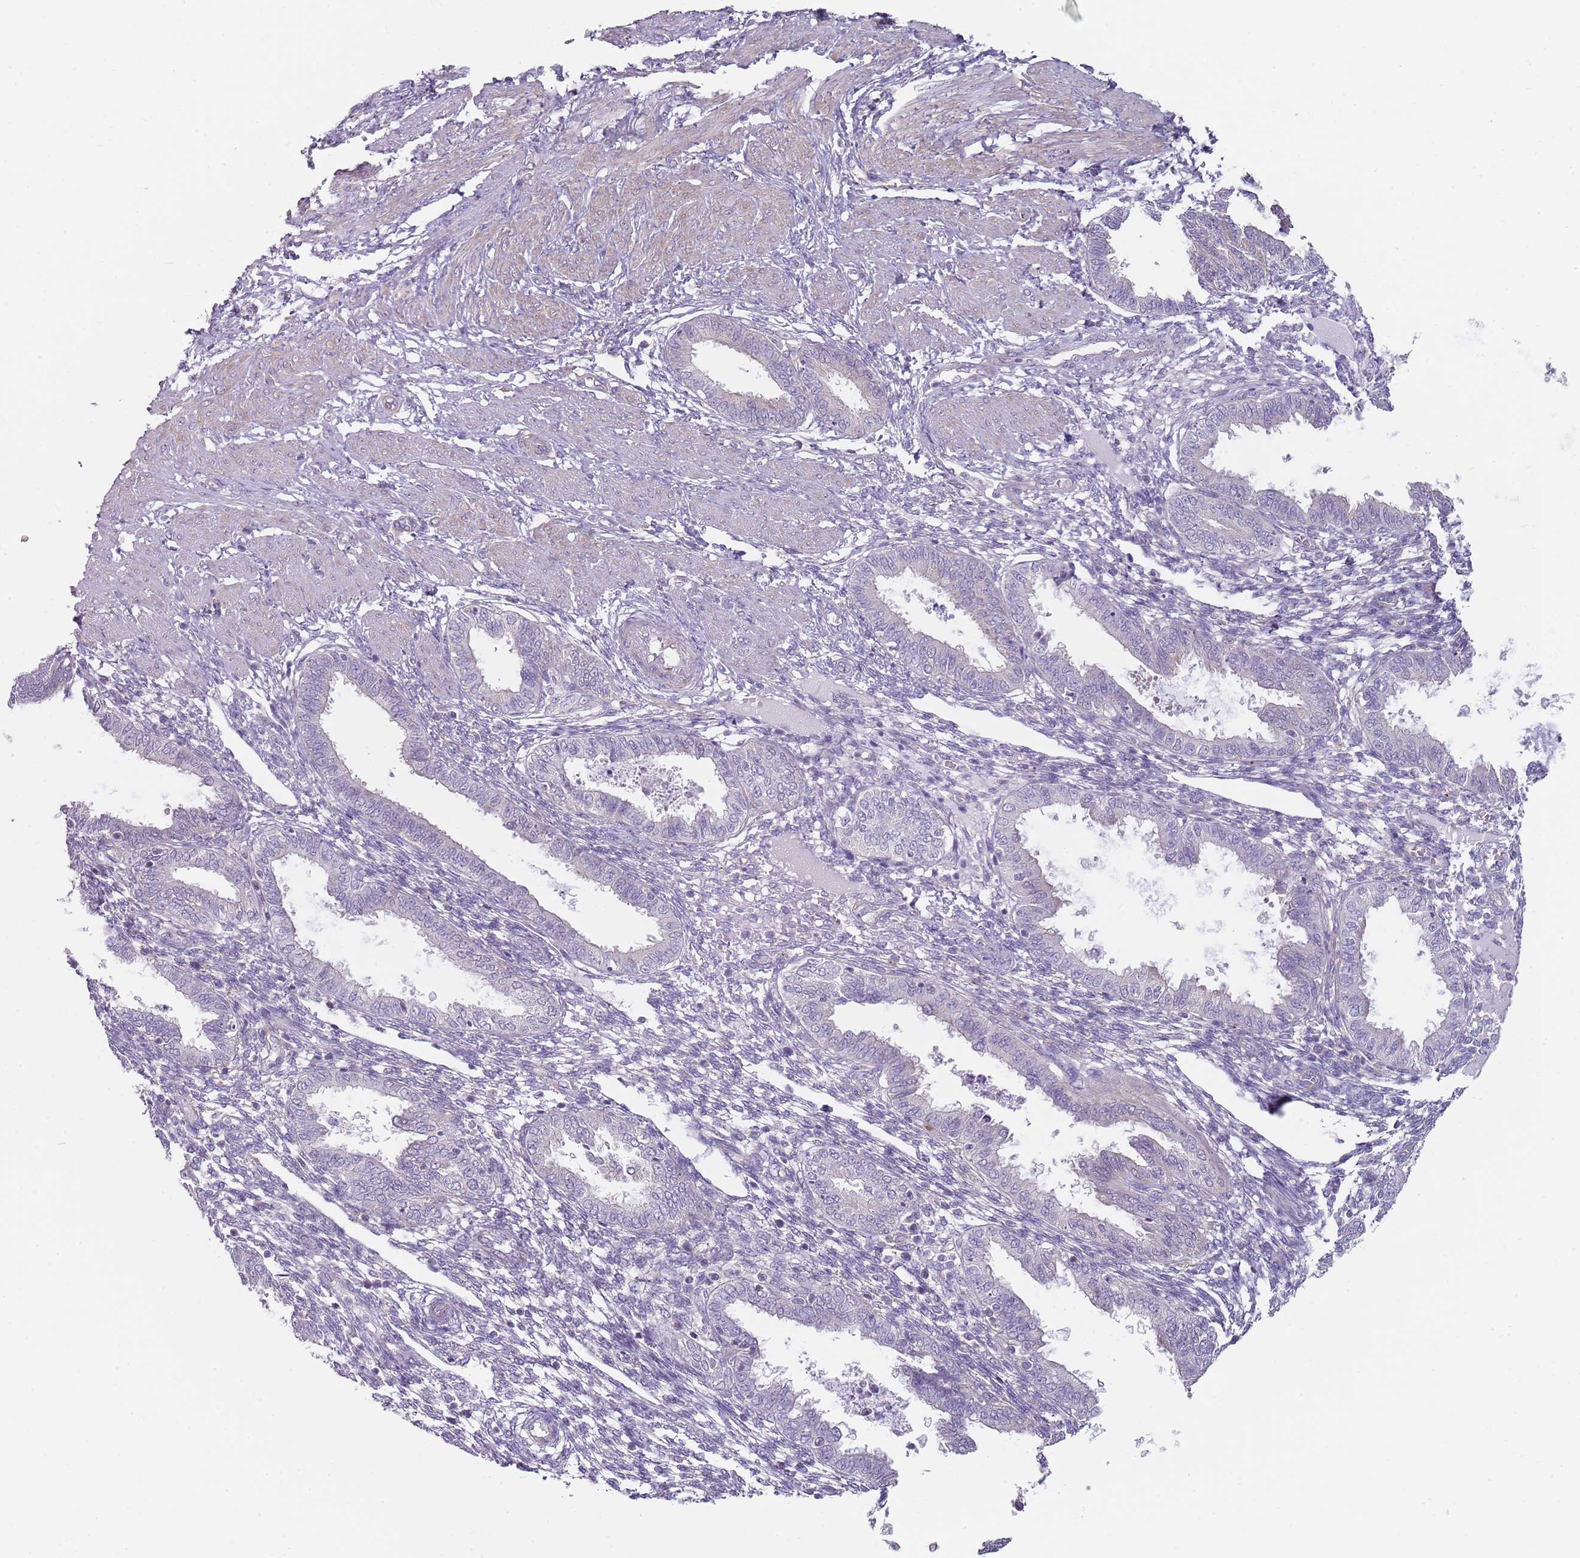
{"staining": {"intensity": "negative", "quantity": "none", "location": "none"}, "tissue": "endometrium", "cell_type": "Cells in endometrial stroma", "image_type": "normal", "snomed": [{"axis": "morphology", "description": "Normal tissue, NOS"}, {"axis": "topography", "description": "Endometrium"}], "caption": "A high-resolution photomicrograph shows immunohistochemistry (IHC) staining of unremarkable endometrium, which displays no significant staining in cells in endometrial stroma.", "gene": "SLC26A6", "patient": {"sex": "female", "age": 33}}